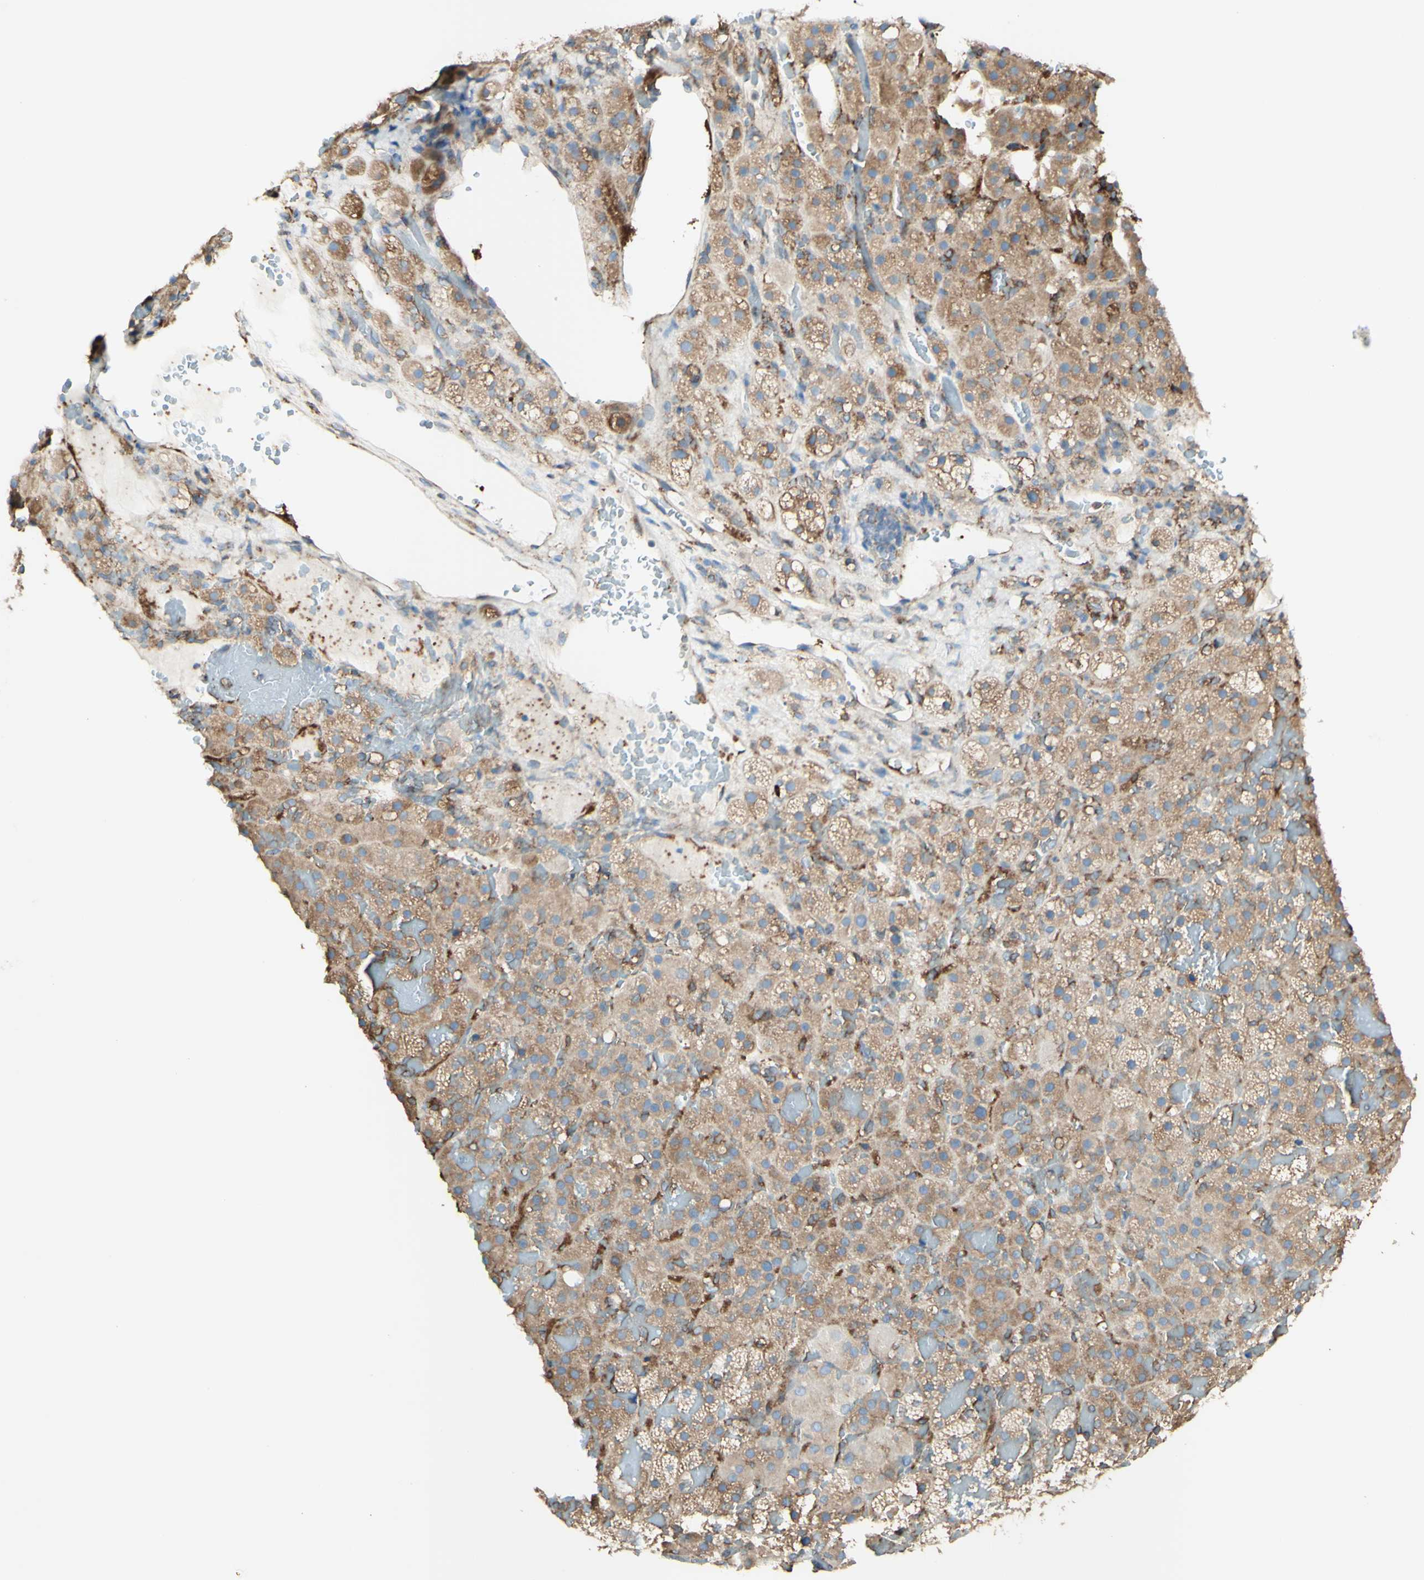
{"staining": {"intensity": "moderate", "quantity": ">75%", "location": "cytoplasmic/membranous"}, "tissue": "adrenal gland", "cell_type": "Glandular cells", "image_type": "normal", "snomed": [{"axis": "morphology", "description": "Normal tissue, NOS"}, {"axis": "topography", "description": "Adrenal gland"}], "caption": "Adrenal gland stained for a protein shows moderate cytoplasmic/membranous positivity in glandular cells. The staining is performed using DAB (3,3'-diaminobenzidine) brown chromogen to label protein expression. The nuclei are counter-stained blue using hematoxylin.", "gene": "DNAJB11", "patient": {"sex": "female", "age": 59}}